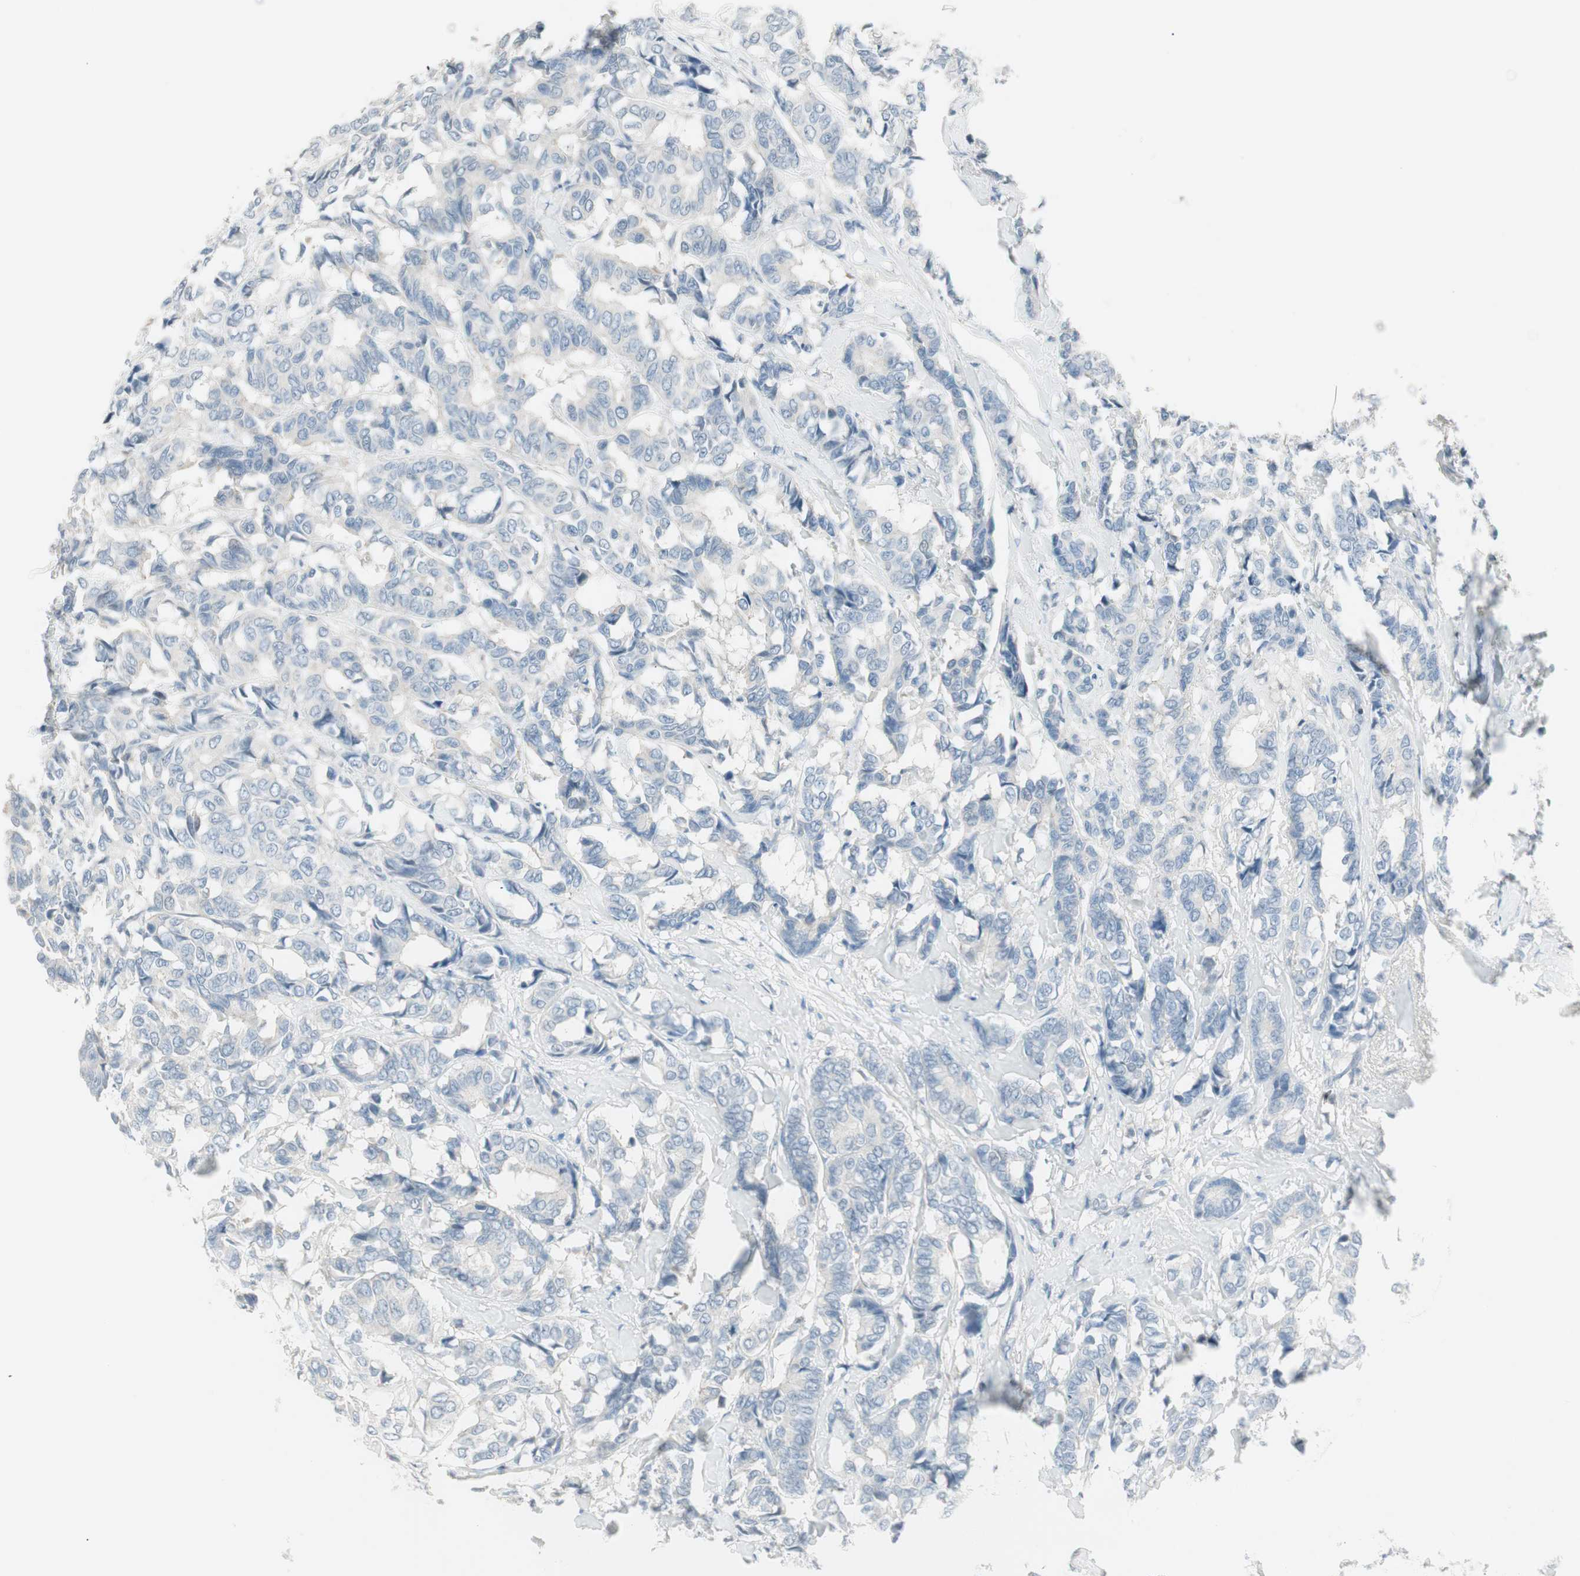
{"staining": {"intensity": "negative", "quantity": "none", "location": "none"}, "tissue": "breast cancer", "cell_type": "Tumor cells", "image_type": "cancer", "snomed": [{"axis": "morphology", "description": "Duct carcinoma"}, {"axis": "topography", "description": "Breast"}], "caption": "Human breast infiltrating ductal carcinoma stained for a protein using immunohistochemistry (IHC) shows no positivity in tumor cells.", "gene": "ITLN2", "patient": {"sex": "female", "age": 87}}